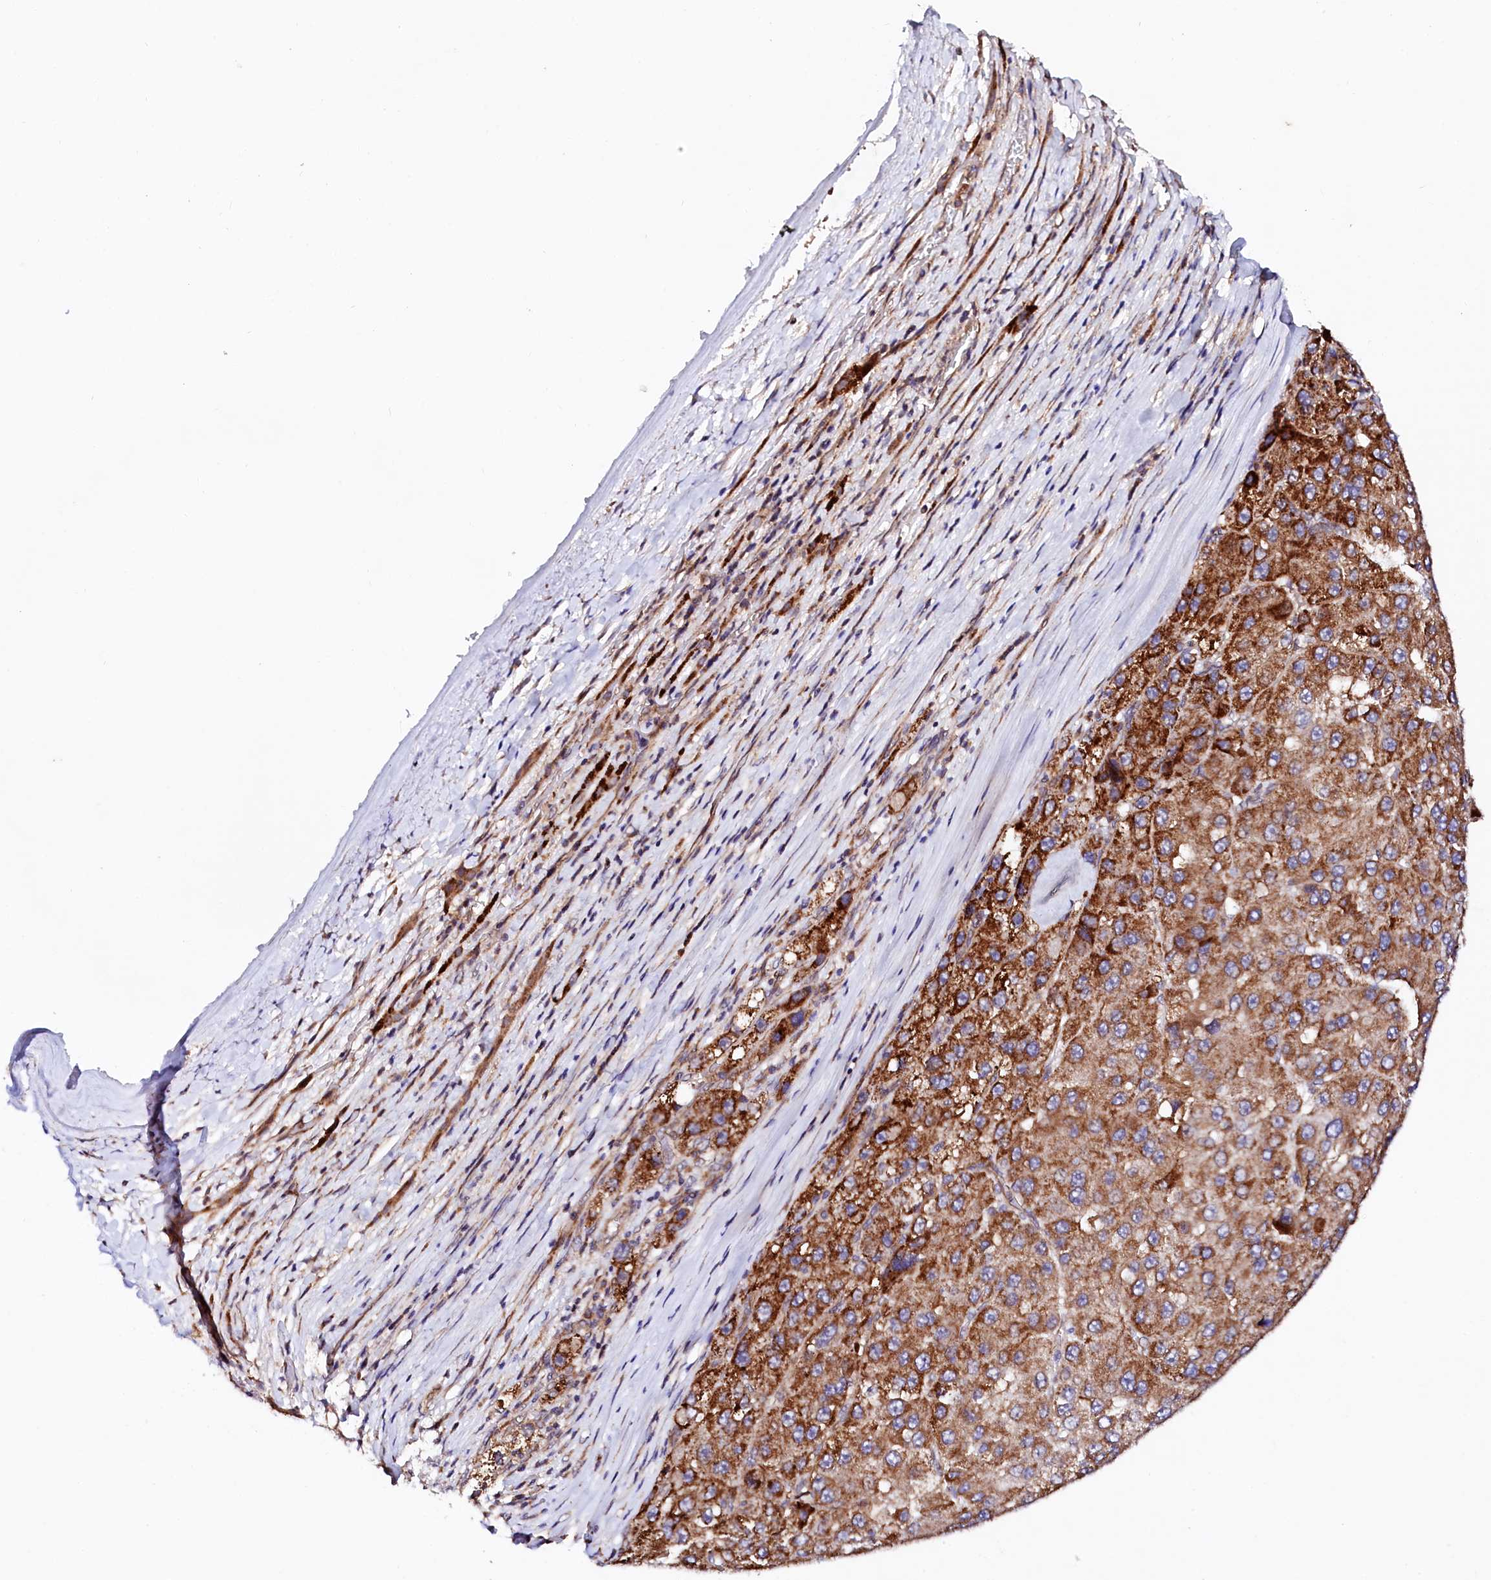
{"staining": {"intensity": "strong", "quantity": ">75%", "location": "cytoplasmic/membranous"}, "tissue": "liver cancer", "cell_type": "Tumor cells", "image_type": "cancer", "snomed": [{"axis": "morphology", "description": "Carcinoma, Hepatocellular, NOS"}, {"axis": "topography", "description": "Liver"}], "caption": "Tumor cells exhibit strong cytoplasmic/membranous staining in approximately >75% of cells in liver cancer.", "gene": "UBE3C", "patient": {"sex": "female", "age": 73}}